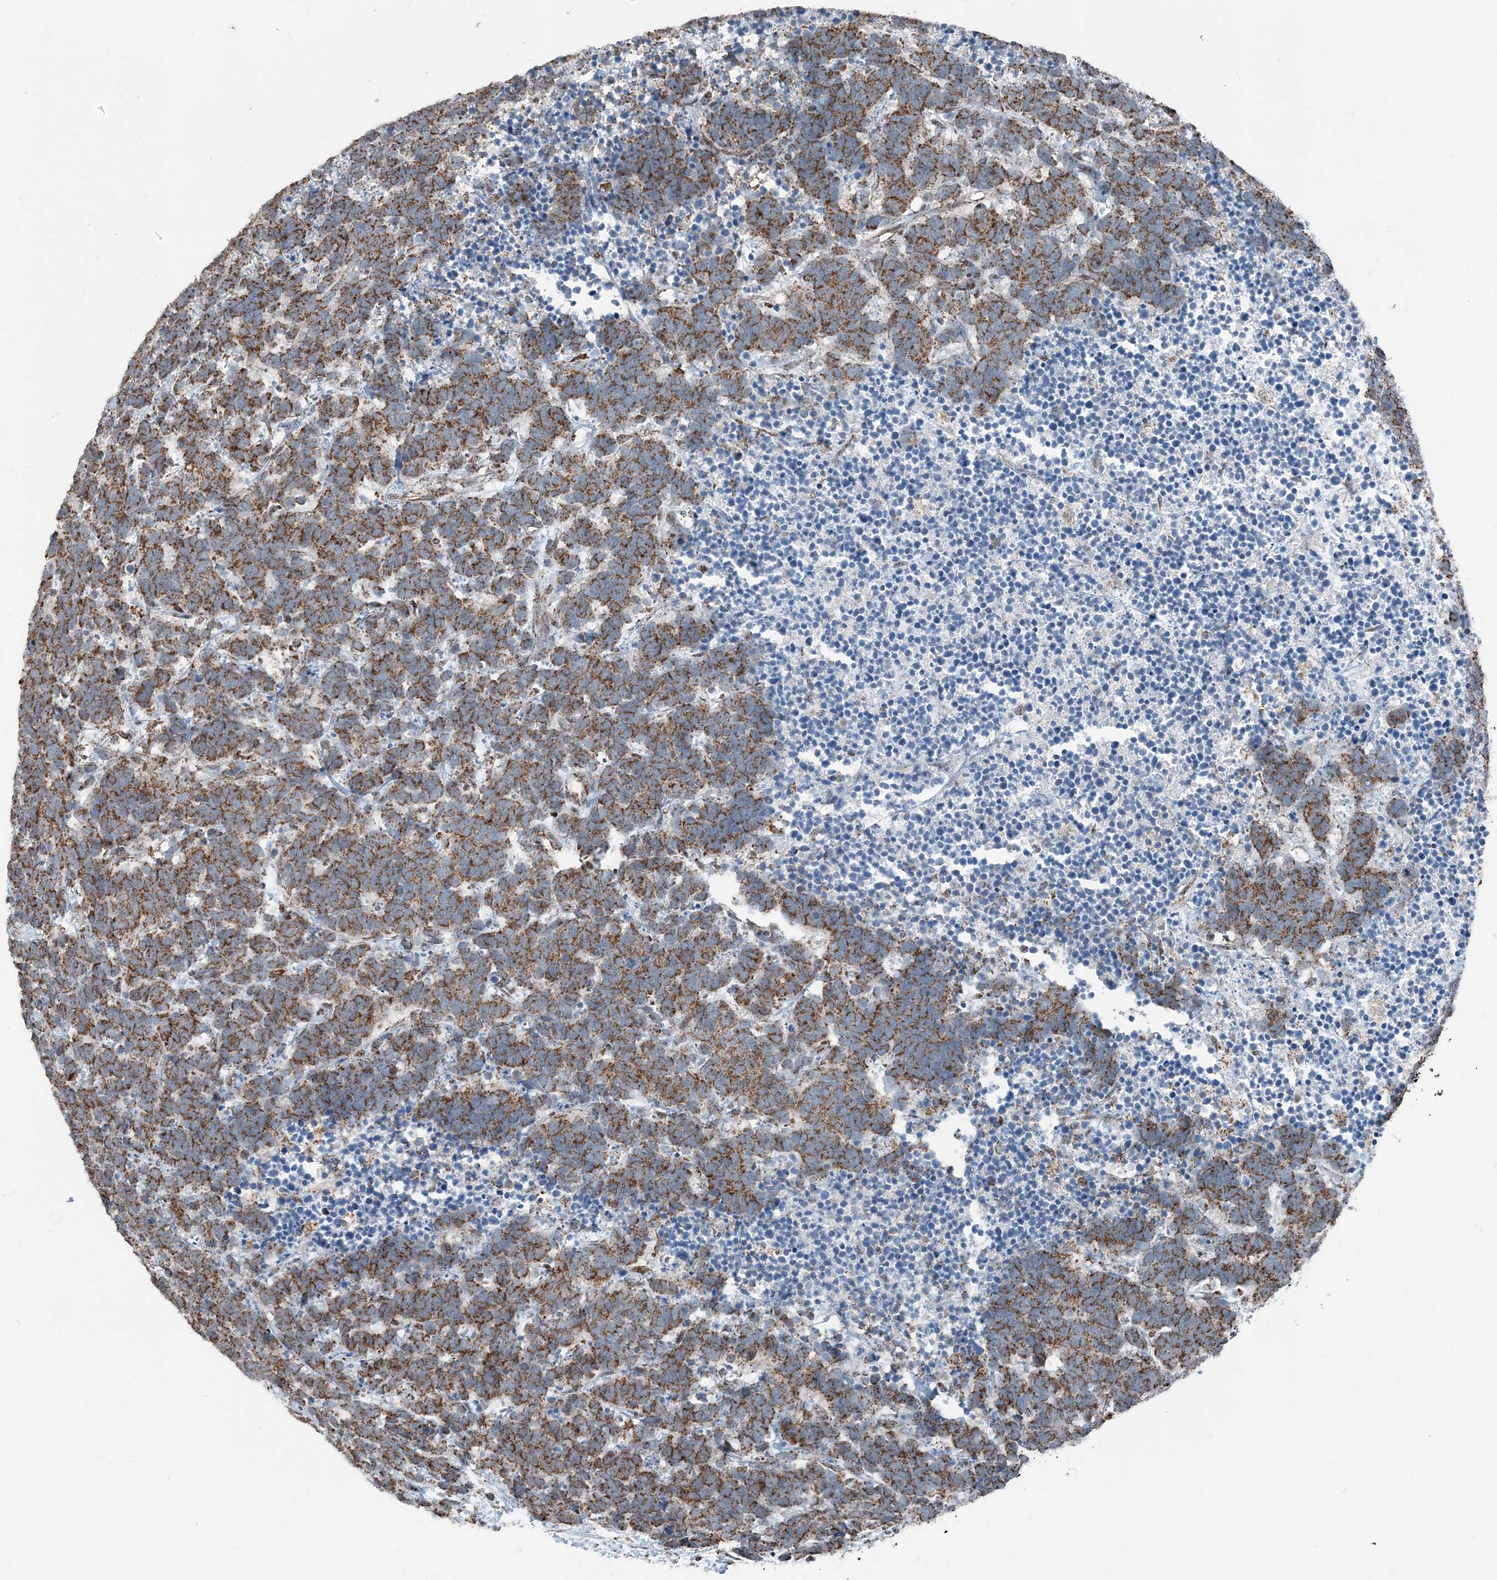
{"staining": {"intensity": "strong", "quantity": ">75%", "location": "cytoplasmic/membranous"}, "tissue": "carcinoid", "cell_type": "Tumor cells", "image_type": "cancer", "snomed": [{"axis": "morphology", "description": "Carcinoma, NOS"}, {"axis": "morphology", "description": "Carcinoid, malignant, NOS"}, {"axis": "topography", "description": "Urinary bladder"}], "caption": "High-power microscopy captured an IHC histopathology image of carcinoma, revealing strong cytoplasmic/membranous expression in approximately >75% of tumor cells. The protein of interest is stained brown, and the nuclei are stained in blue (DAB IHC with brightfield microscopy, high magnification).", "gene": "SUCLG1", "patient": {"sex": "male", "age": 57}}